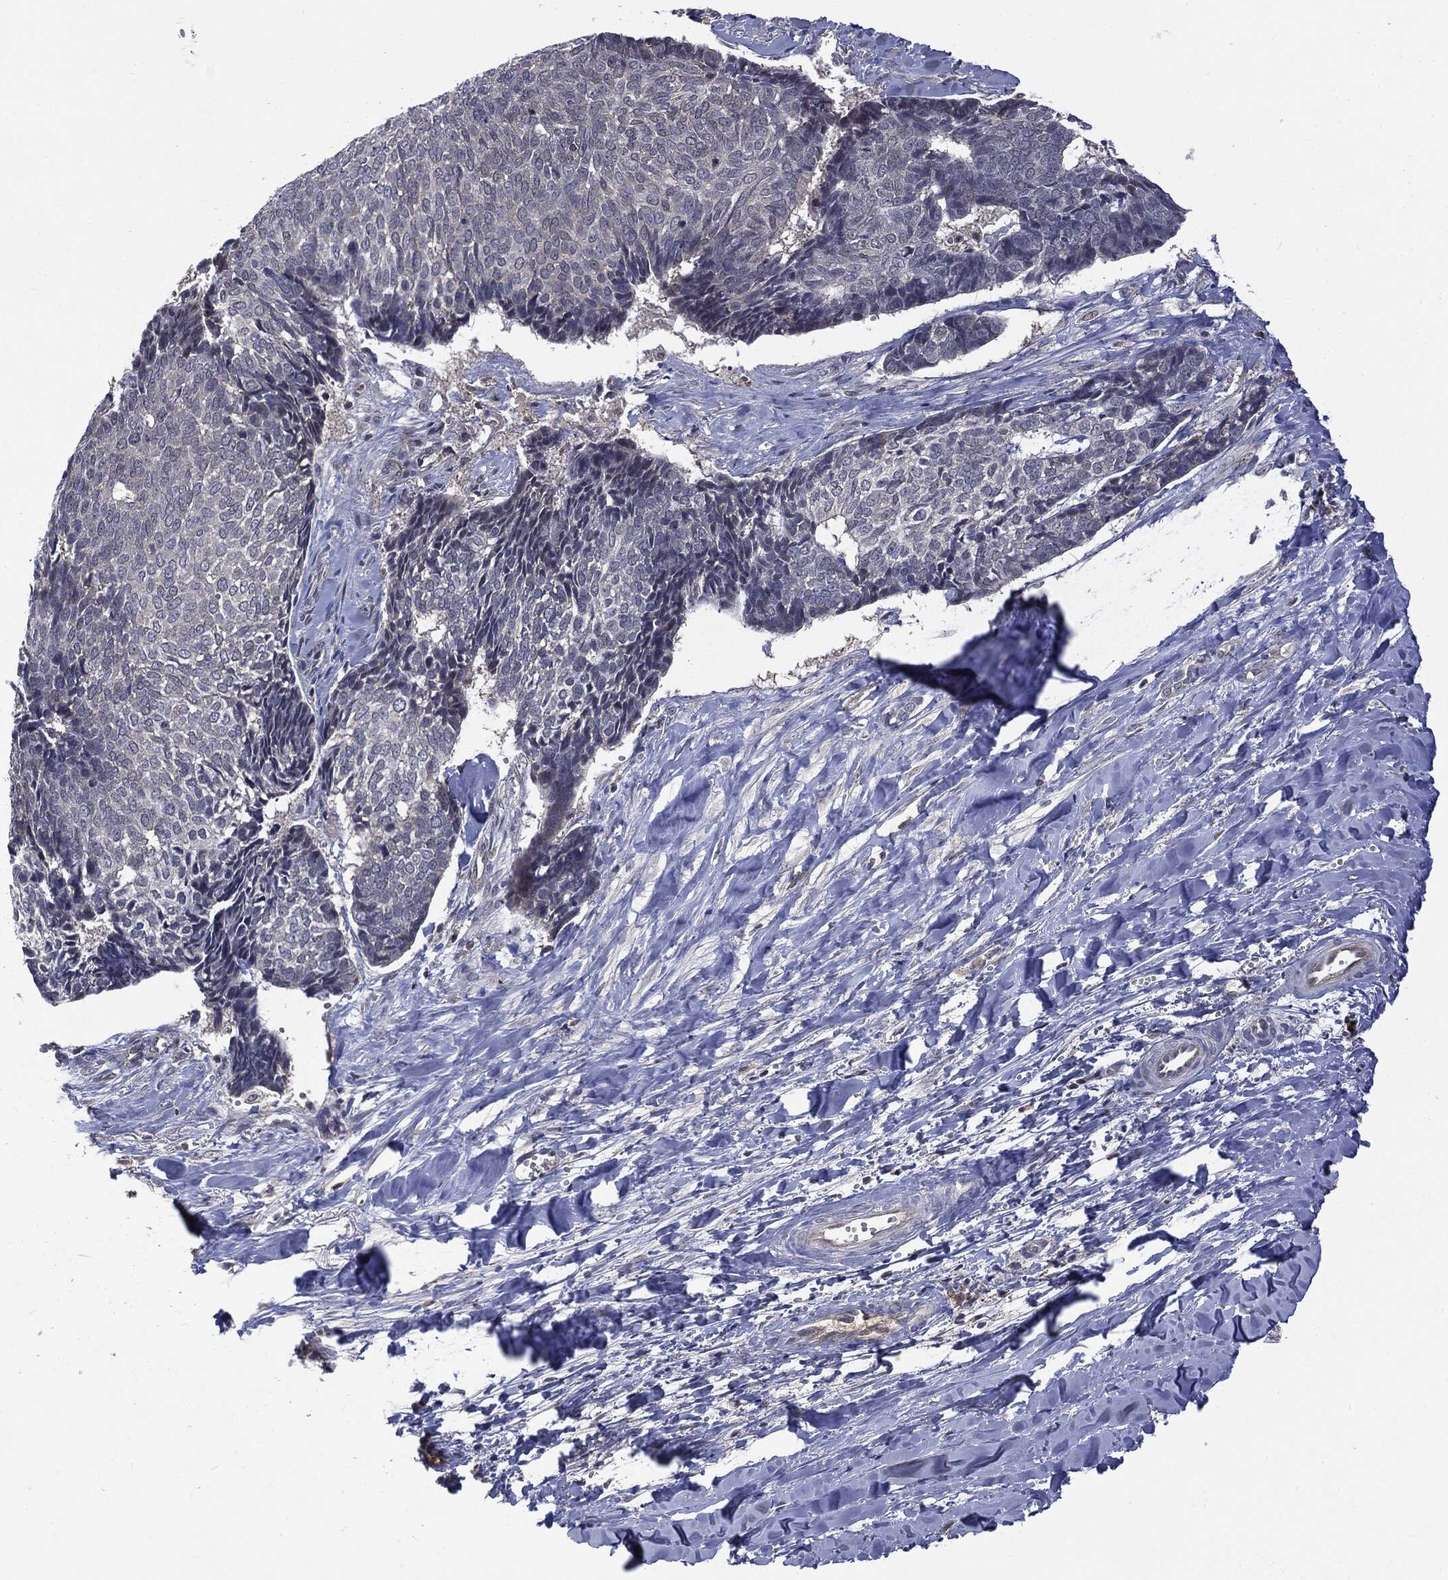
{"staining": {"intensity": "negative", "quantity": "none", "location": "none"}, "tissue": "skin cancer", "cell_type": "Tumor cells", "image_type": "cancer", "snomed": [{"axis": "morphology", "description": "Basal cell carcinoma"}, {"axis": "topography", "description": "Skin"}], "caption": "An immunohistochemistry image of skin basal cell carcinoma is shown. There is no staining in tumor cells of skin basal cell carcinoma.", "gene": "PTPA", "patient": {"sex": "male", "age": 86}}